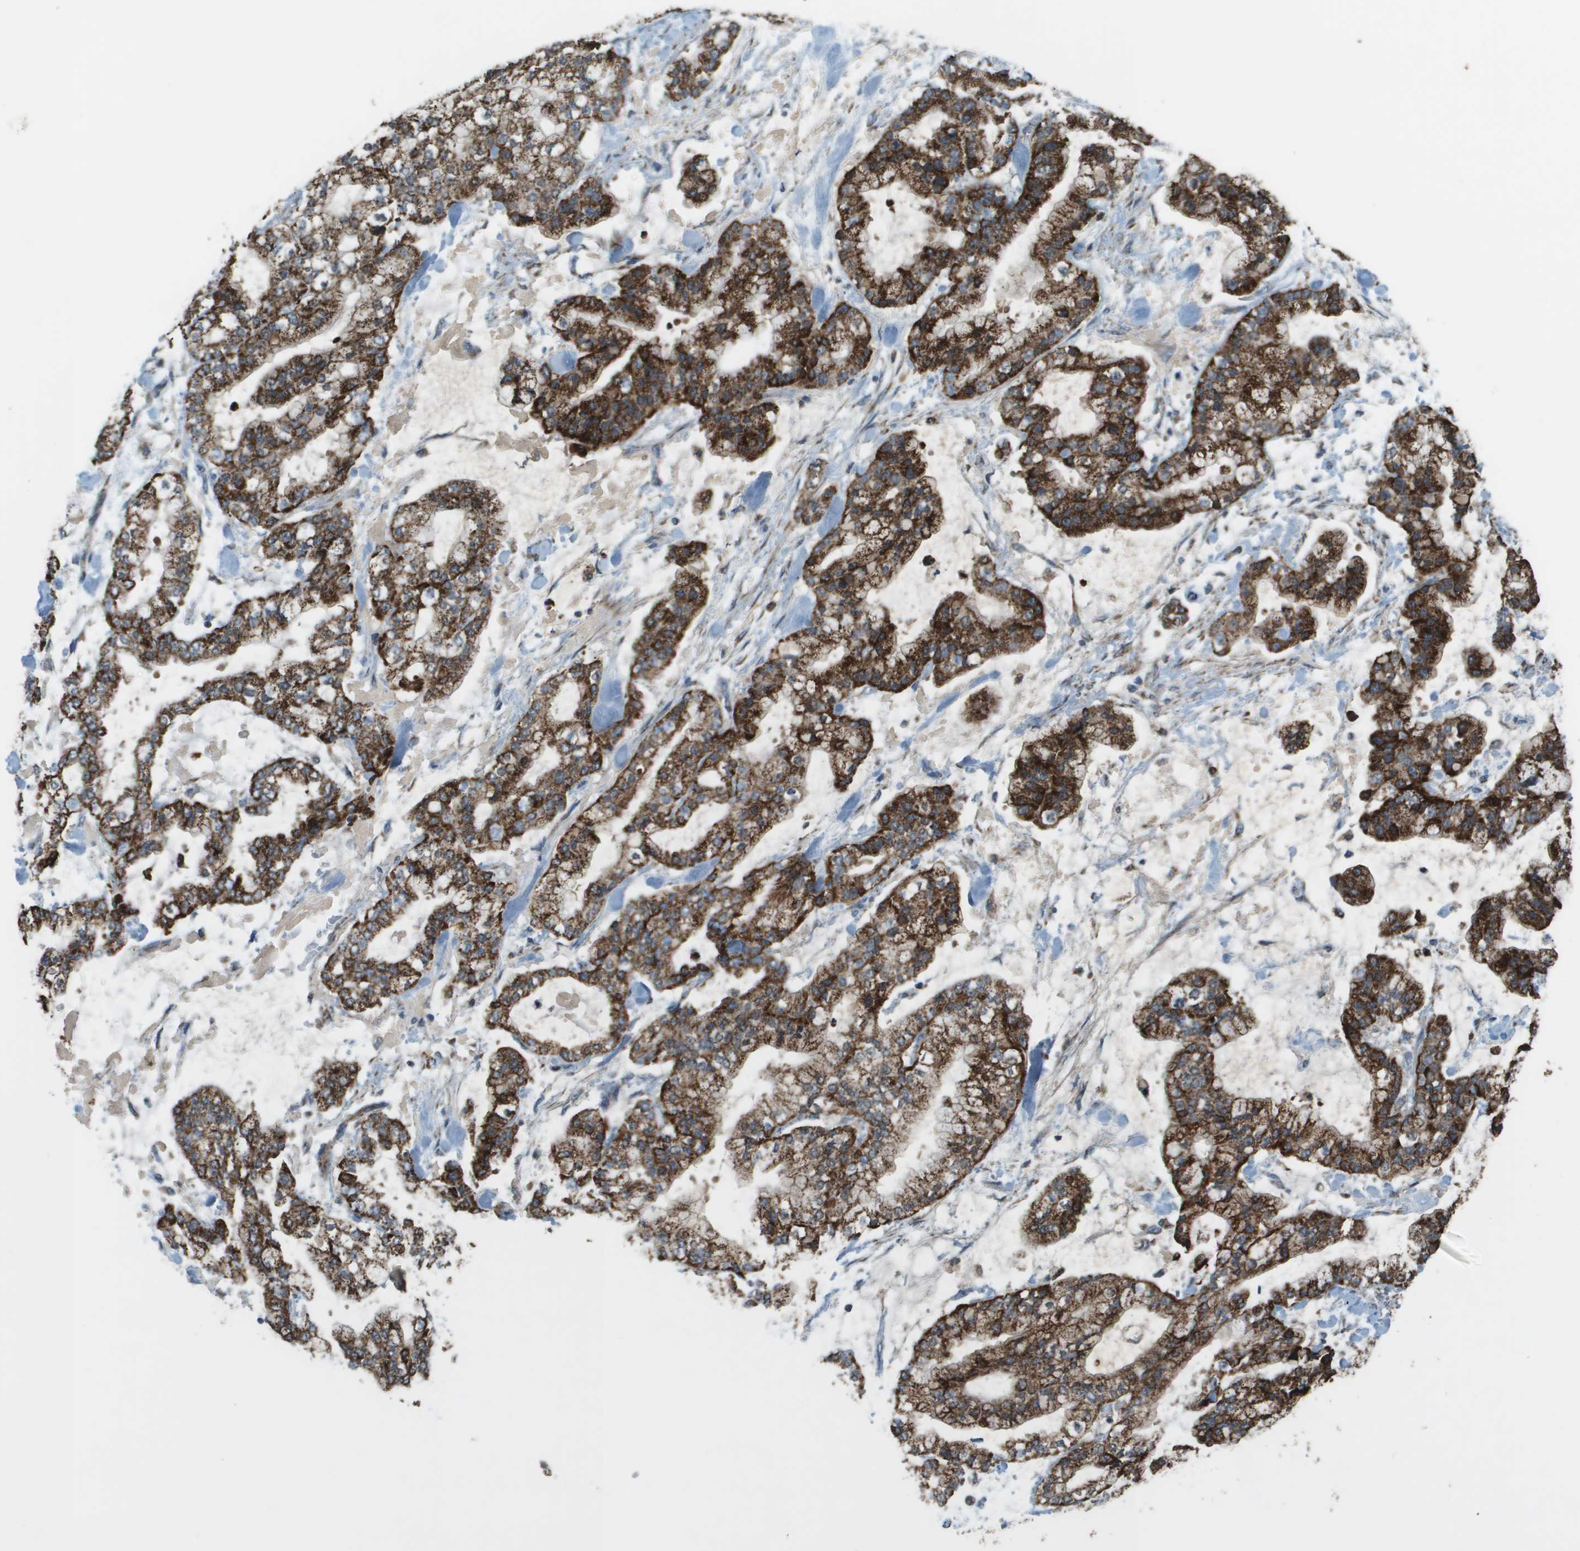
{"staining": {"intensity": "strong", "quantity": ">75%", "location": "cytoplasmic/membranous"}, "tissue": "stomach cancer", "cell_type": "Tumor cells", "image_type": "cancer", "snomed": [{"axis": "morphology", "description": "Normal tissue, NOS"}, {"axis": "morphology", "description": "Adenocarcinoma, NOS"}, {"axis": "topography", "description": "Stomach, upper"}, {"axis": "topography", "description": "Stomach"}], "caption": "IHC micrograph of neoplastic tissue: human stomach cancer (adenocarcinoma) stained using IHC displays high levels of strong protein expression localized specifically in the cytoplasmic/membranous of tumor cells, appearing as a cytoplasmic/membranous brown color.", "gene": "FH", "patient": {"sex": "male", "age": 76}}